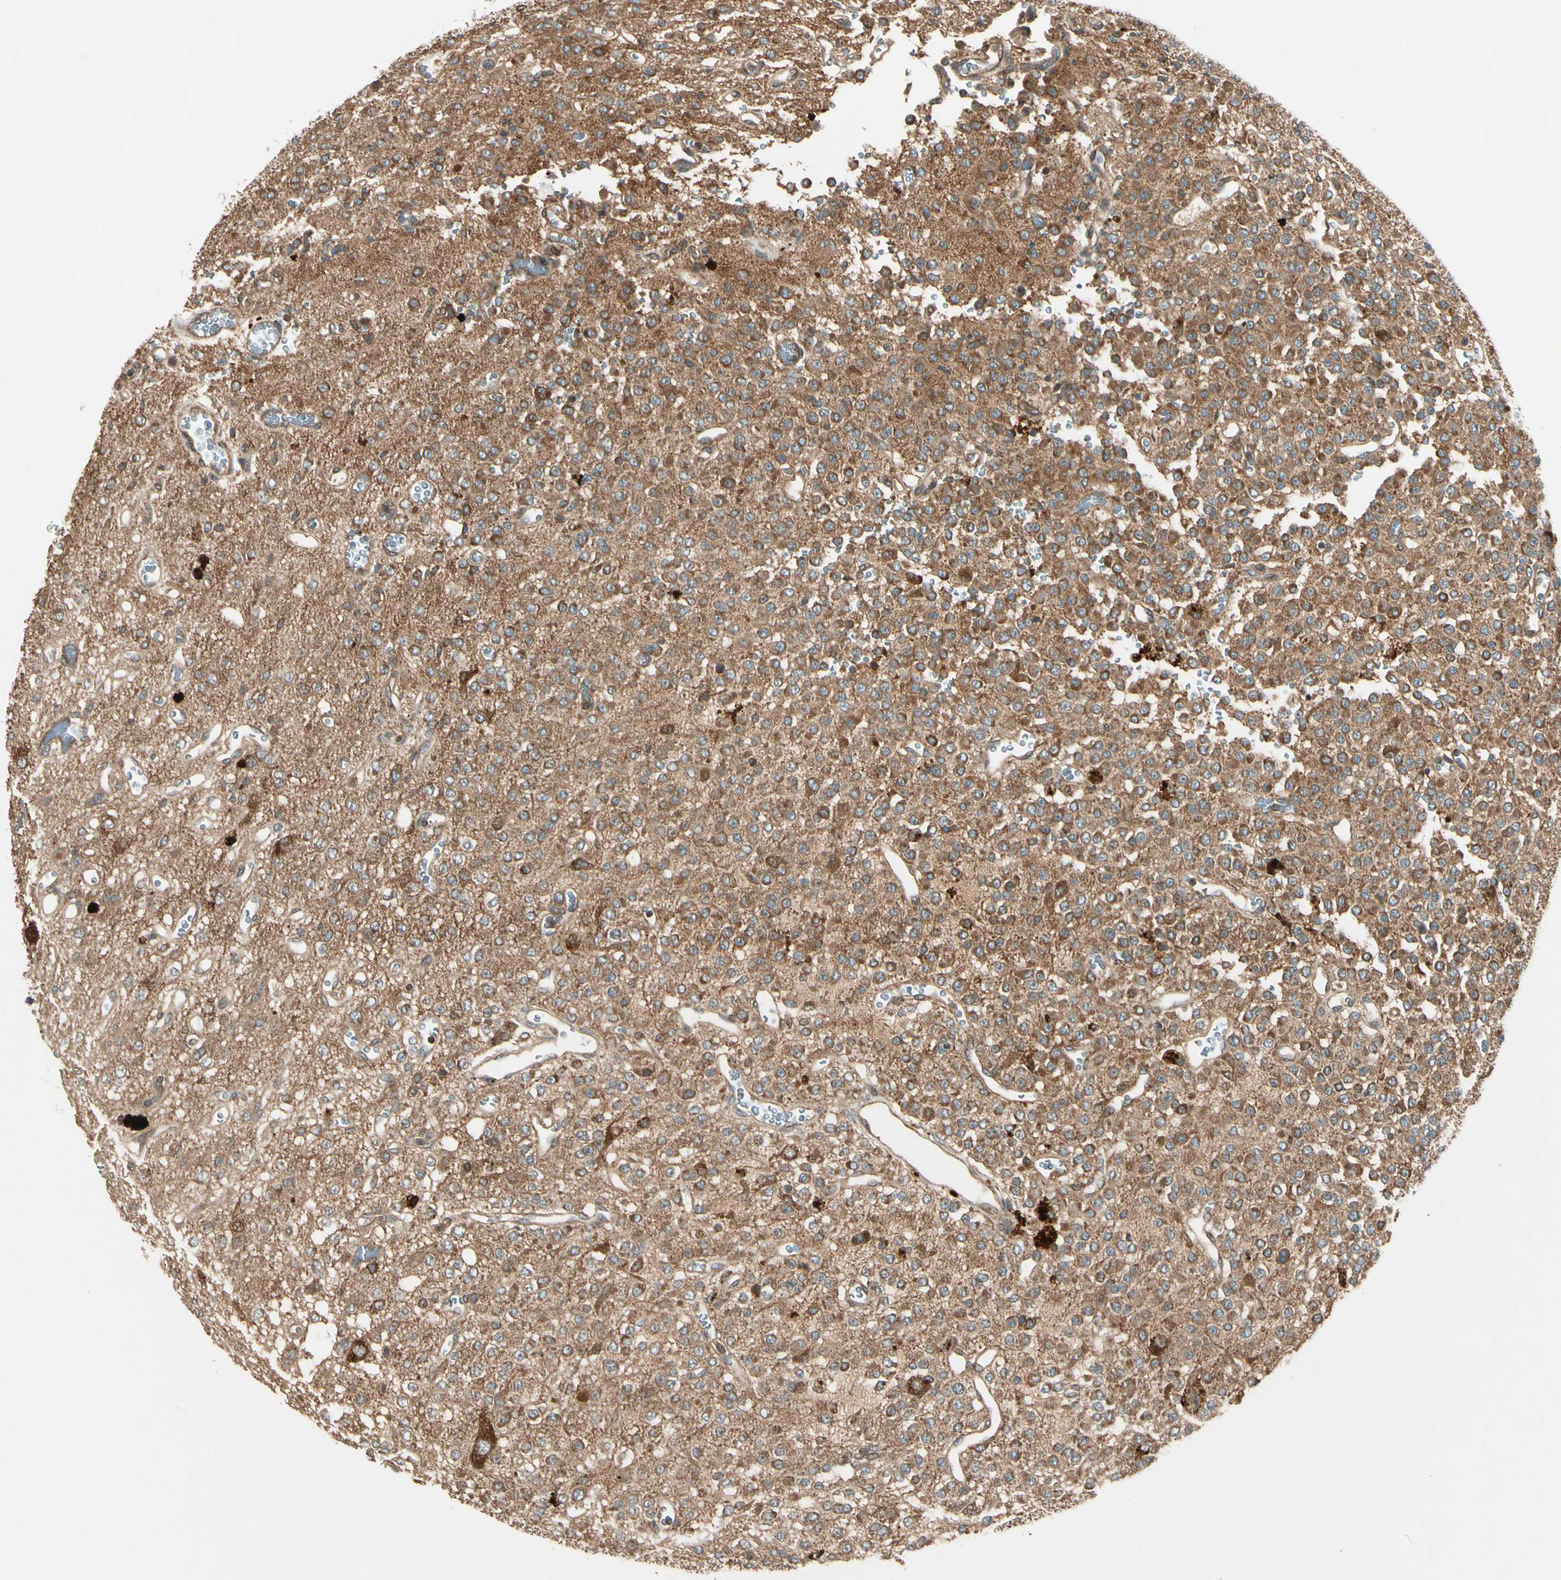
{"staining": {"intensity": "moderate", "quantity": ">75%", "location": "cytoplasmic/membranous"}, "tissue": "glioma", "cell_type": "Tumor cells", "image_type": "cancer", "snomed": [{"axis": "morphology", "description": "Glioma, malignant, Low grade"}, {"axis": "topography", "description": "Brain"}], "caption": "The histopathology image reveals immunohistochemical staining of malignant low-grade glioma. There is moderate cytoplasmic/membranous expression is identified in about >75% of tumor cells.", "gene": "ACVR1C", "patient": {"sex": "male", "age": 38}}